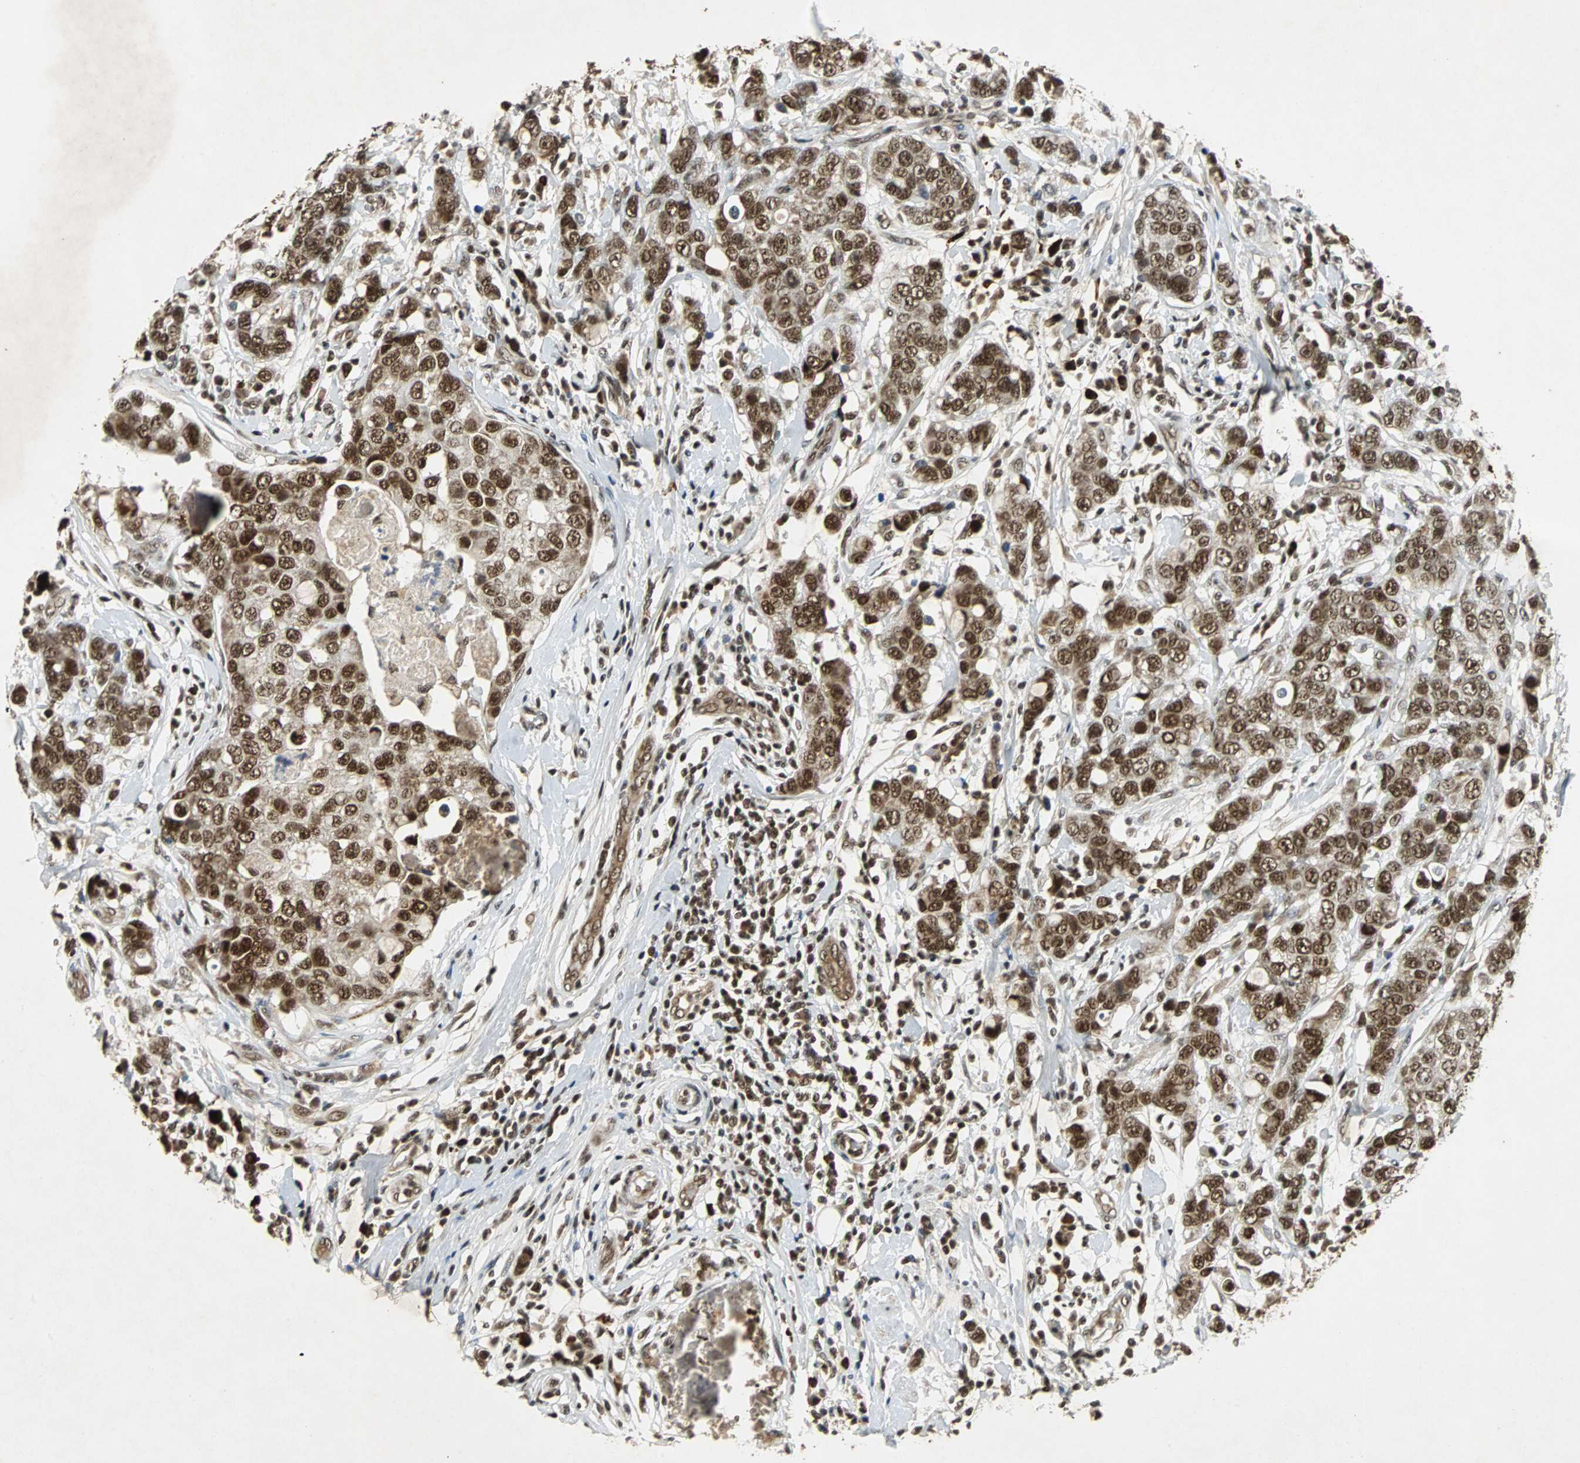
{"staining": {"intensity": "strong", "quantity": ">75%", "location": "nuclear"}, "tissue": "breast cancer", "cell_type": "Tumor cells", "image_type": "cancer", "snomed": [{"axis": "morphology", "description": "Duct carcinoma"}, {"axis": "topography", "description": "Breast"}], "caption": "A micrograph of breast cancer stained for a protein reveals strong nuclear brown staining in tumor cells.", "gene": "TAF5", "patient": {"sex": "female", "age": 27}}